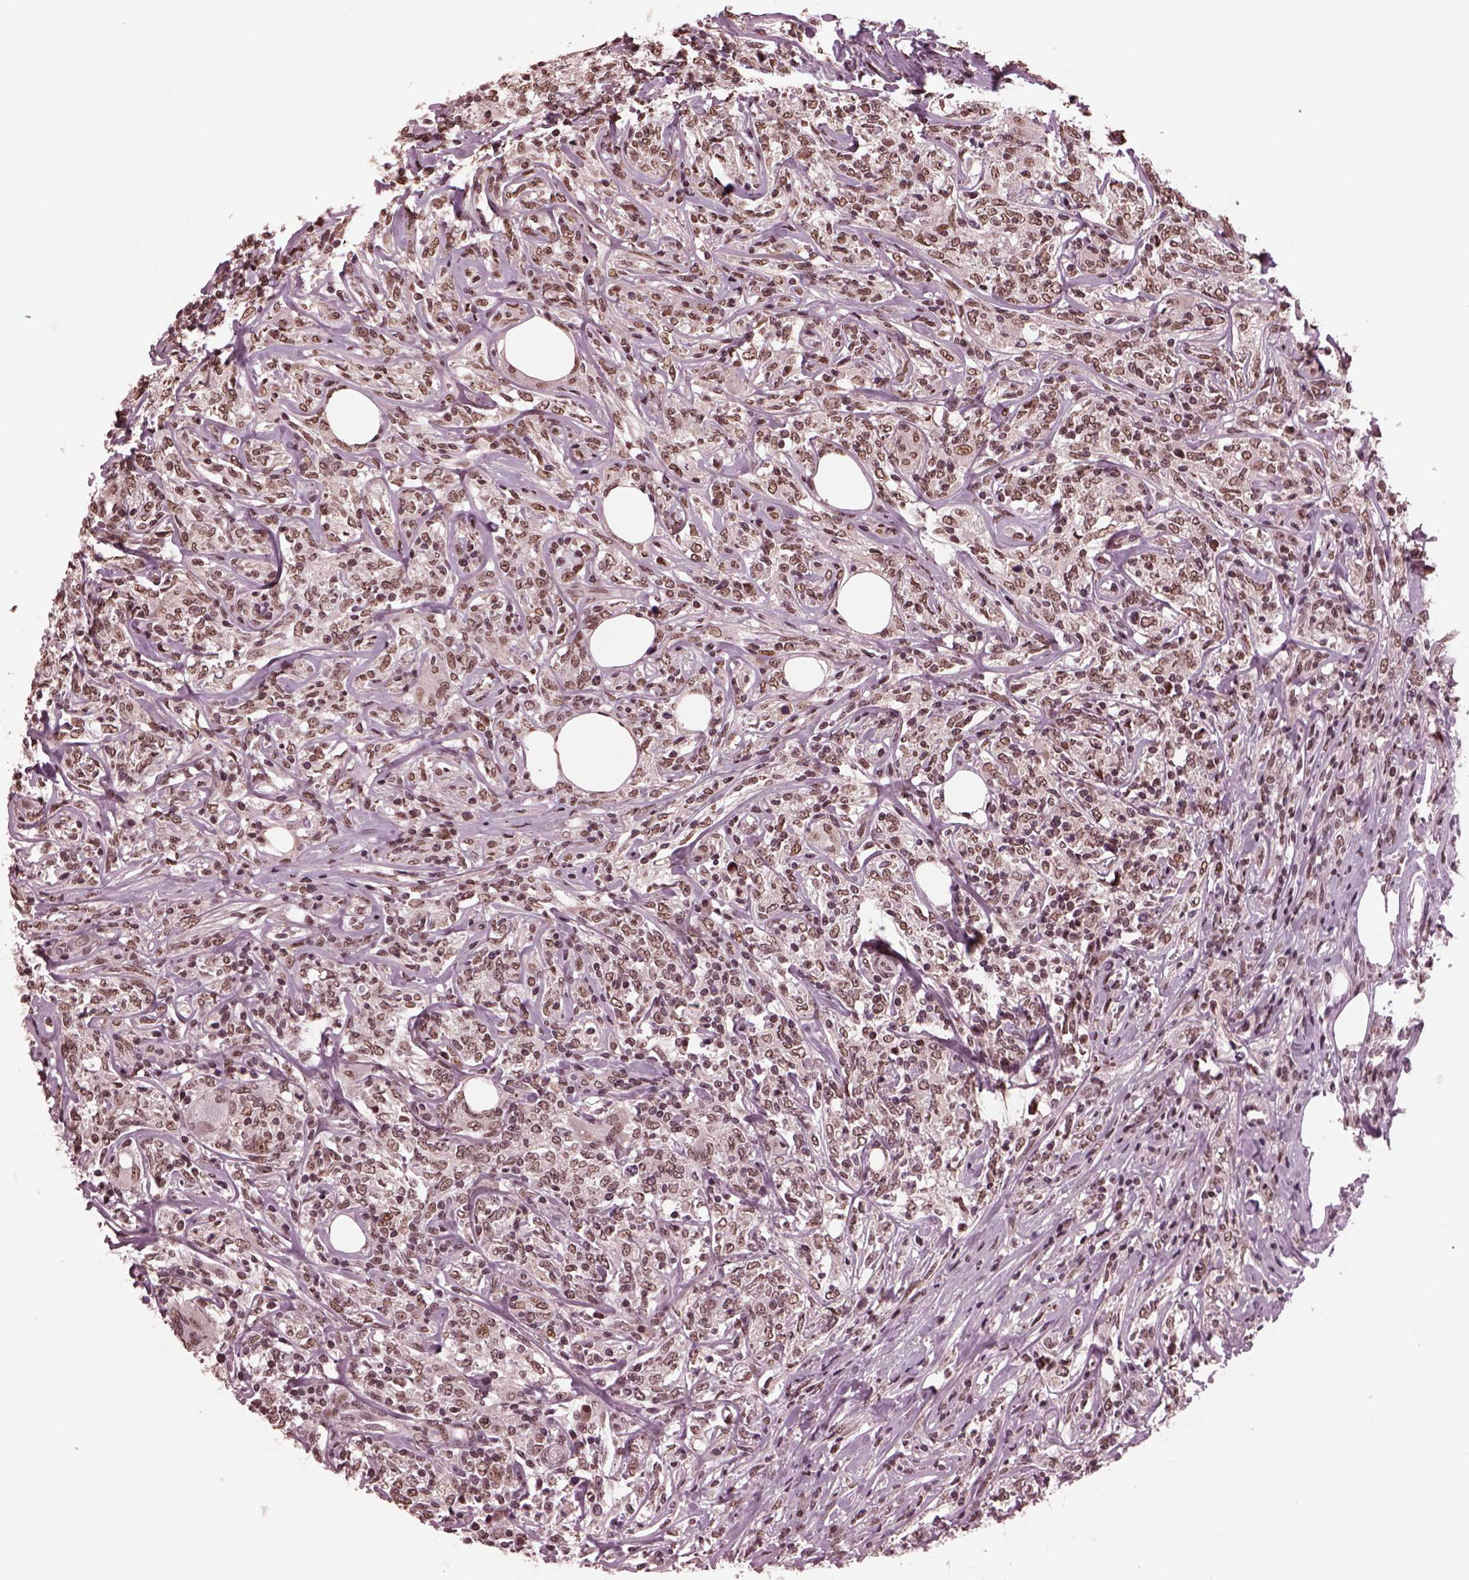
{"staining": {"intensity": "weak", "quantity": ">75%", "location": "nuclear"}, "tissue": "lymphoma", "cell_type": "Tumor cells", "image_type": "cancer", "snomed": [{"axis": "morphology", "description": "Malignant lymphoma, non-Hodgkin's type, High grade"}, {"axis": "topography", "description": "Lymph node"}], "caption": "The micrograph demonstrates staining of lymphoma, revealing weak nuclear protein expression (brown color) within tumor cells.", "gene": "NAP1L5", "patient": {"sex": "female", "age": 84}}